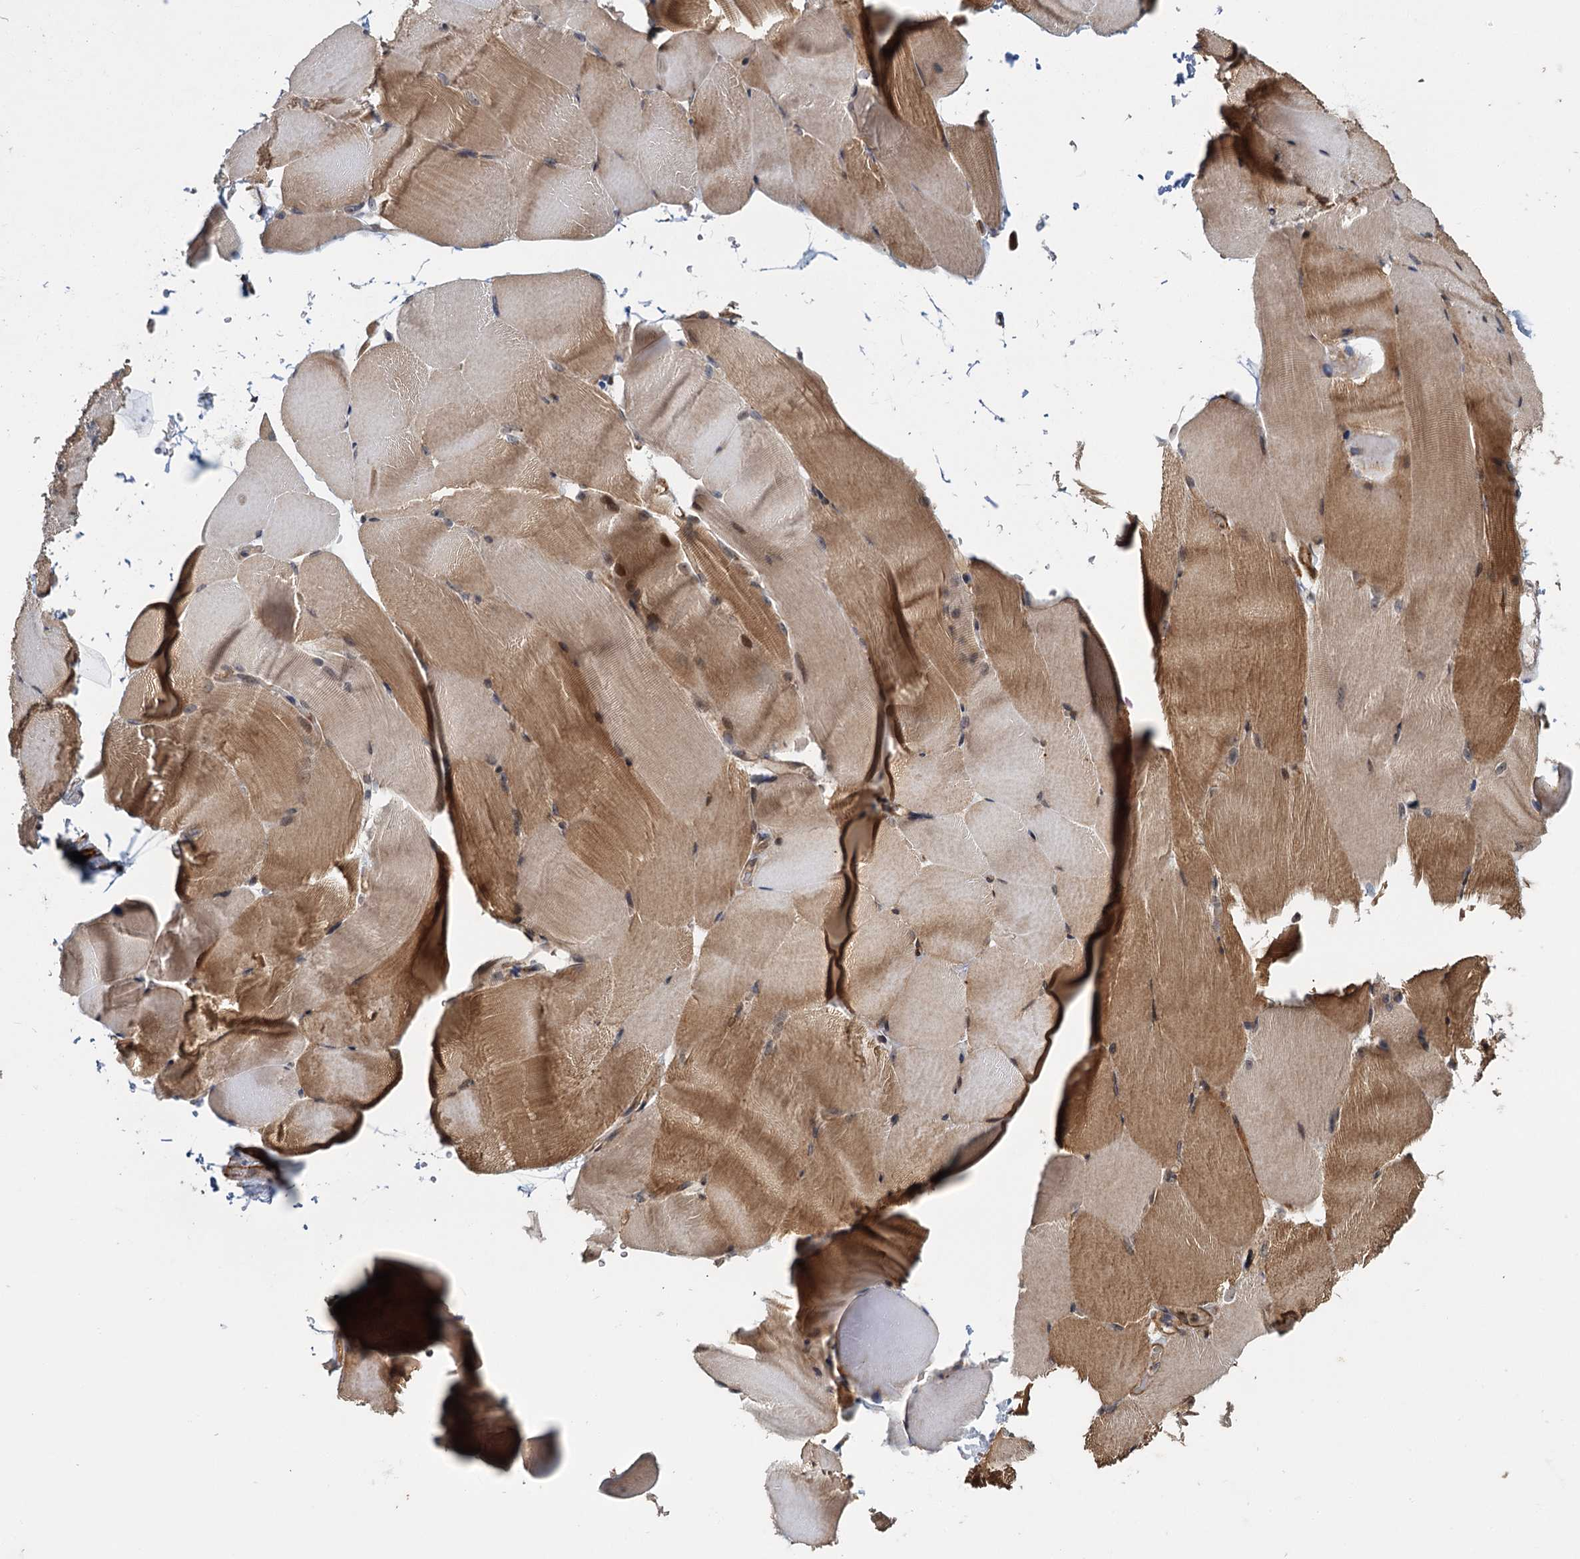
{"staining": {"intensity": "moderate", "quantity": ">75%", "location": "cytoplasmic/membranous"}, "tissue": "skeletal muscle", "cell_type": "Myocytes", "image_type": "normal", "snomed": [{"axis": "morphology", "description": "Normal tissue, NOS"}, {"axis": "topography", "description": "Skeletal muscle"}, {"axis": "topography", "description": "Parathyroid gland"}], "caption": "Immunohistochemical staining of benign skeletal muscle exhibits >75% levels of moderate cytoplasmic/membranous protein positivity in about >75% of myocytes.", "gene": "KANSL2", "patient": {"sex": "female", "age": 37}}